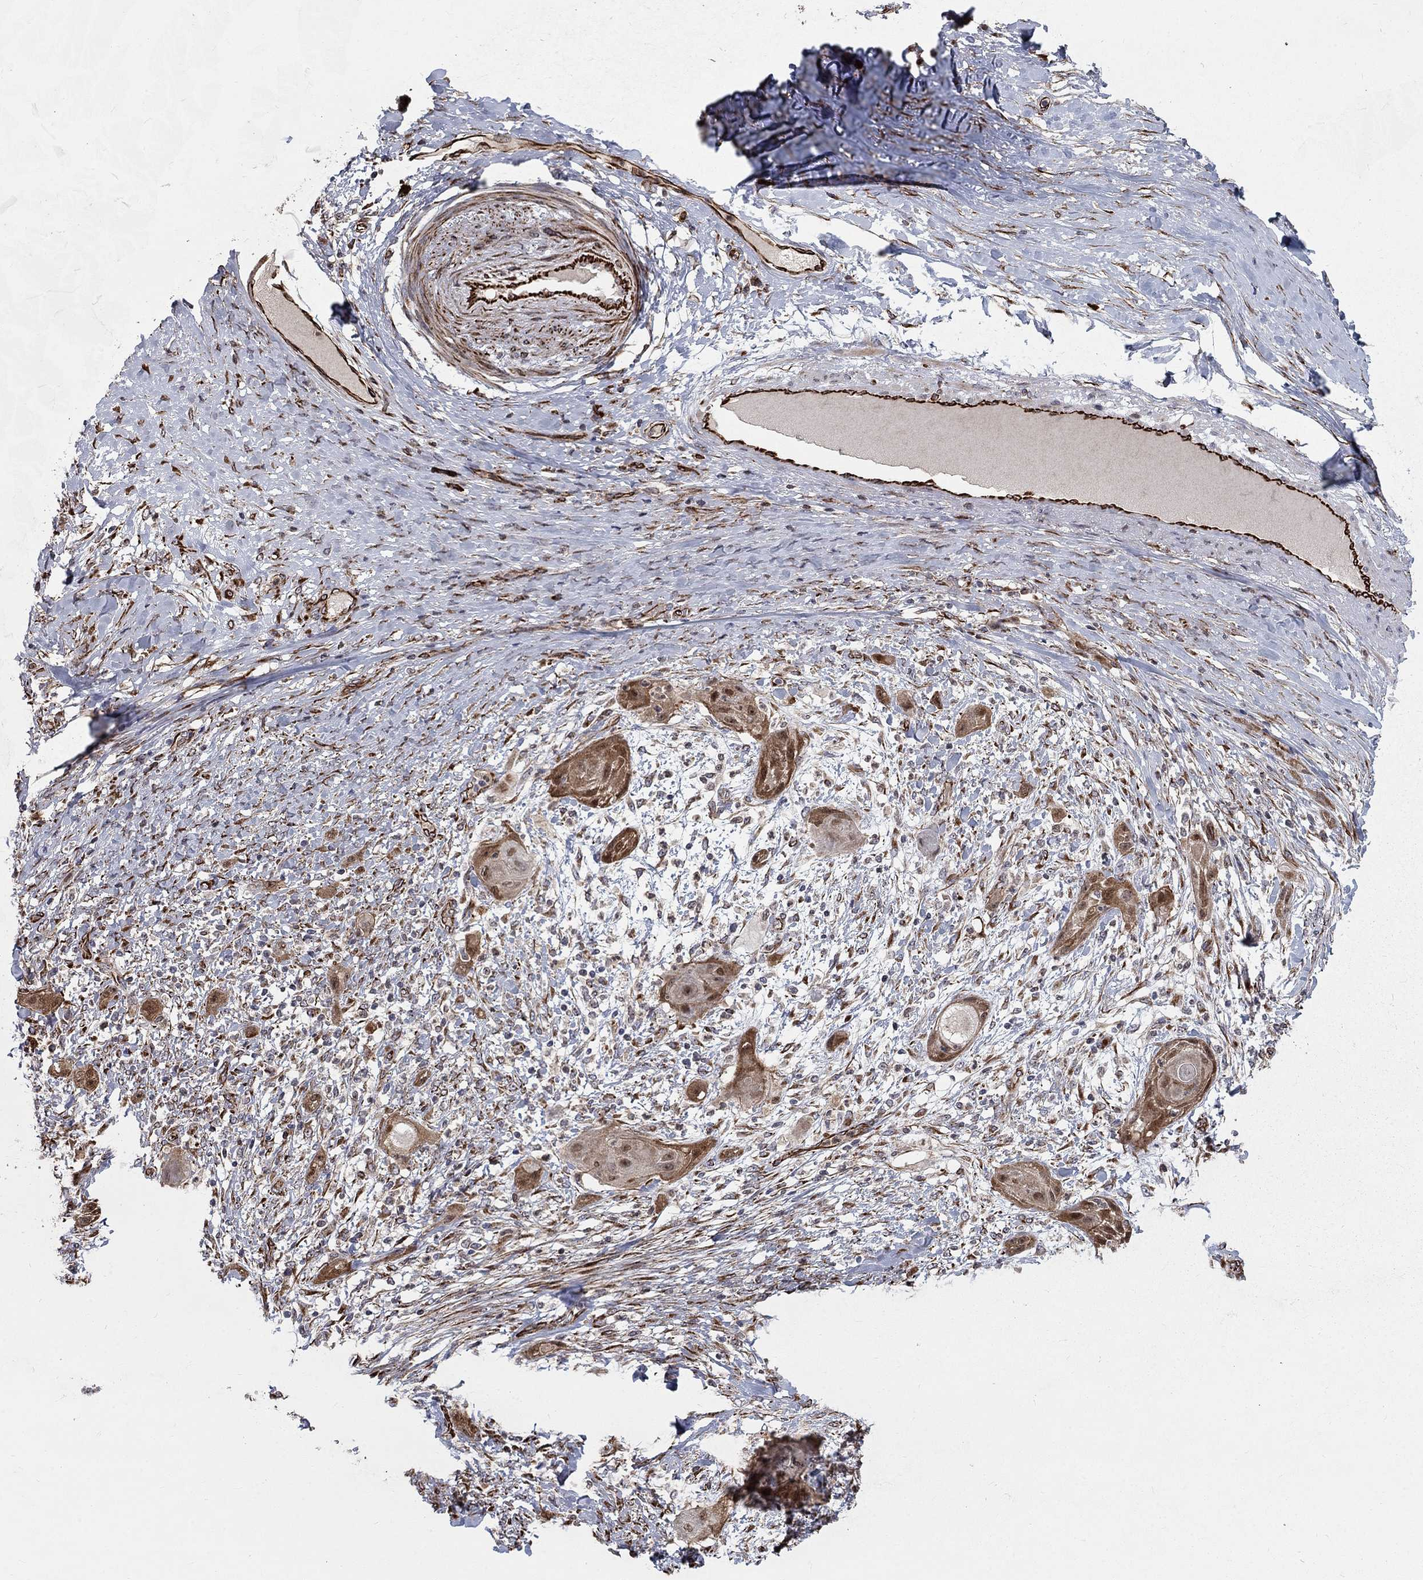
{"staining": {"intensity": "moderate", "quantity": "<25%", "location": "cytoplasmic/membranous,nuclear"}, "tissue": "skin cancer", "cell_type": "Tumor cells", "image_type": "cancer", "snomed": [{"axis": "morphology", "description": "Squamous cell carcinoma, NOS"}, {"axis": "topography", "description": "Skin"}], "caption": "High-power microscopy captured an immunohistochemistry image of skin cancer, revealing moderate cytoplasmic/membranous and nuclear staining in about <25% of tumor cells.", "gene": "MSRA", "patient": {"sex": "male", "age": 62}}